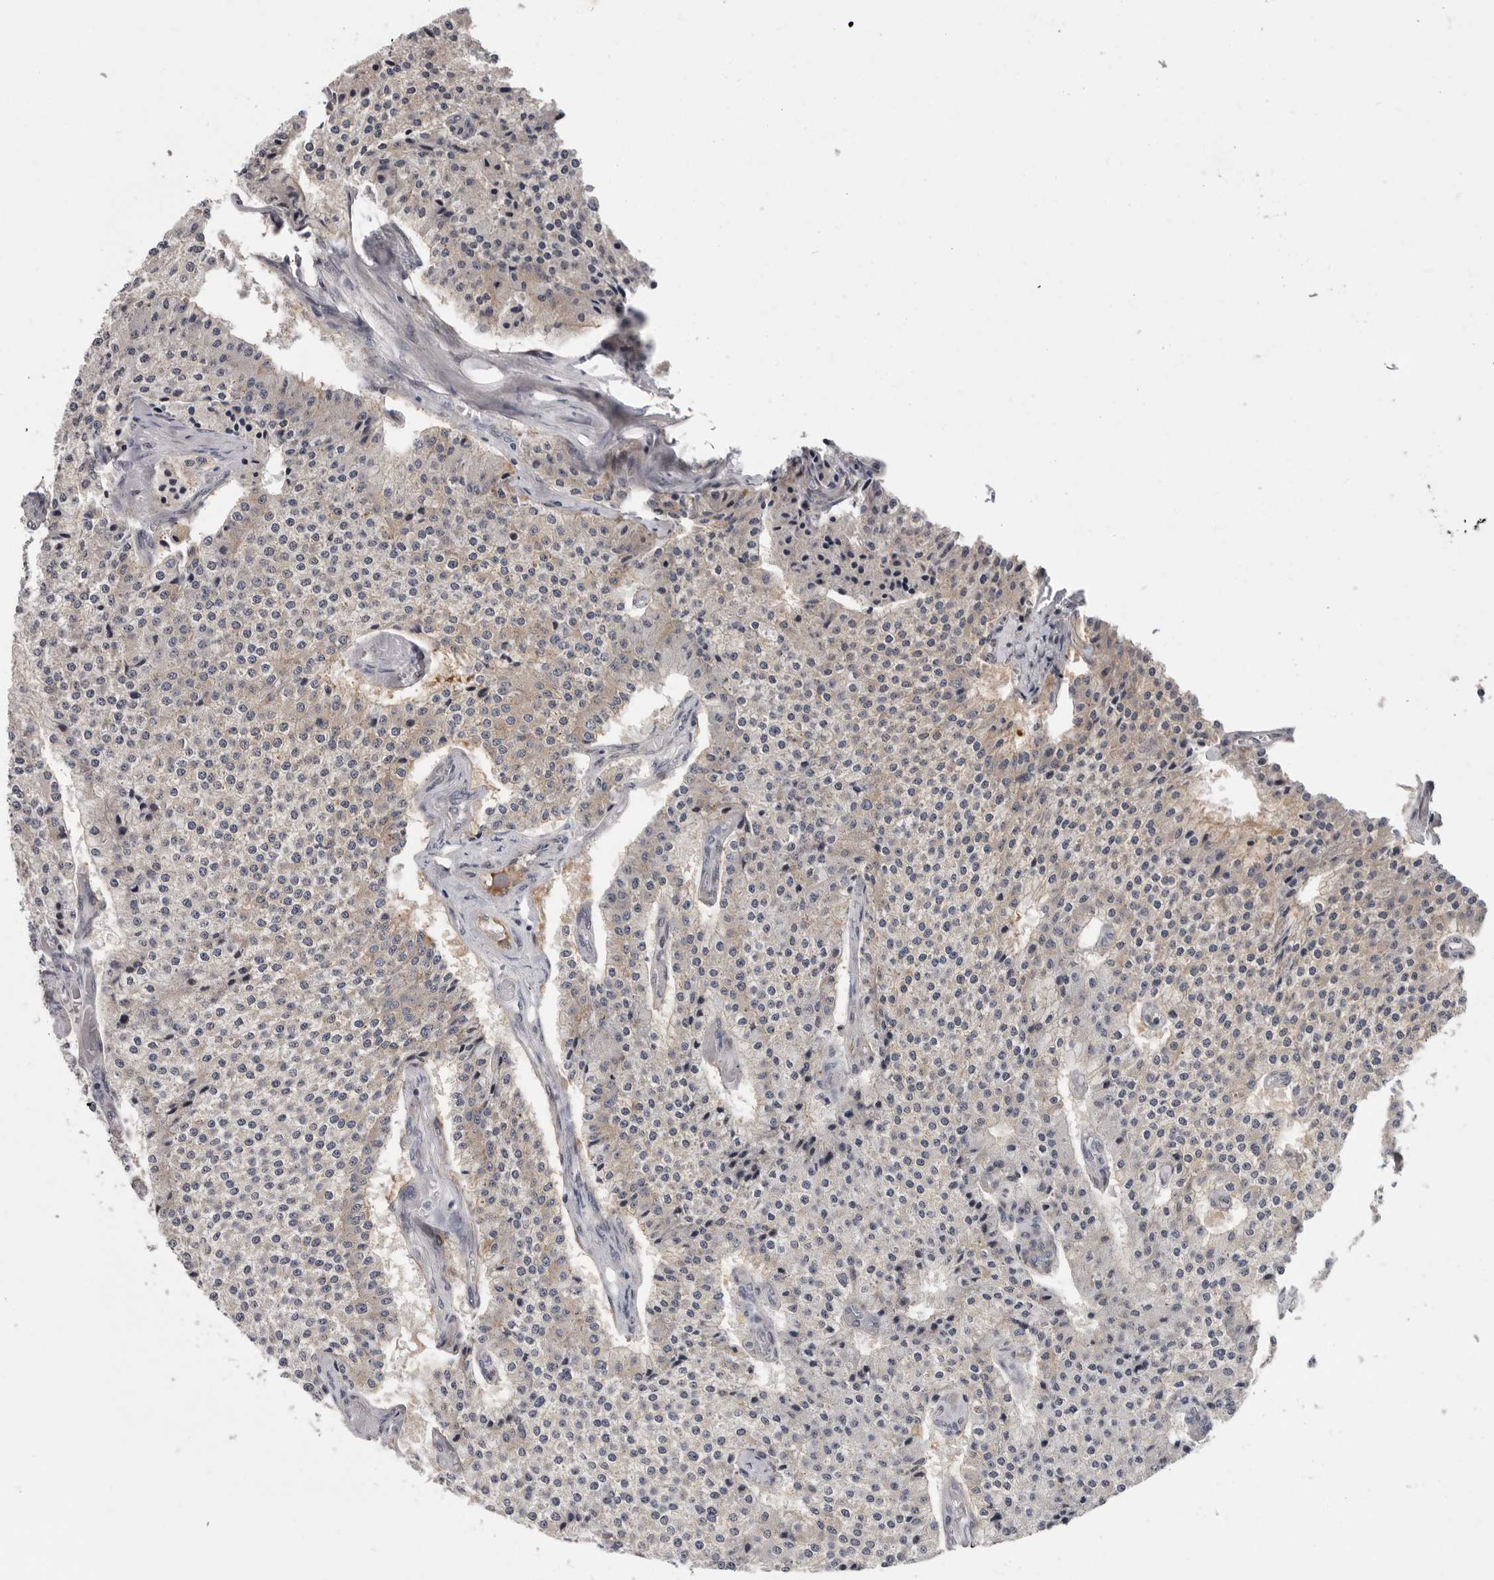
{"staining": {"intensity": "negative", "quantity": "none", "location": "none"}, "tissue": "carcinoid", "cell_type": "Tumor cells", "image_type": "cancer", "snomed": [{"axis": "morphology", "description": "Carcinoid, malignant, NOS"}, {"axis": "topography", "description": "Colon"}], "caption": "This is an immunohistochemistry histopathology image of carcinoid (malignant). There is no expression in tumor cells.", "gene": "ATXN3L", "patient": {"sex": "female", "age": 52}}